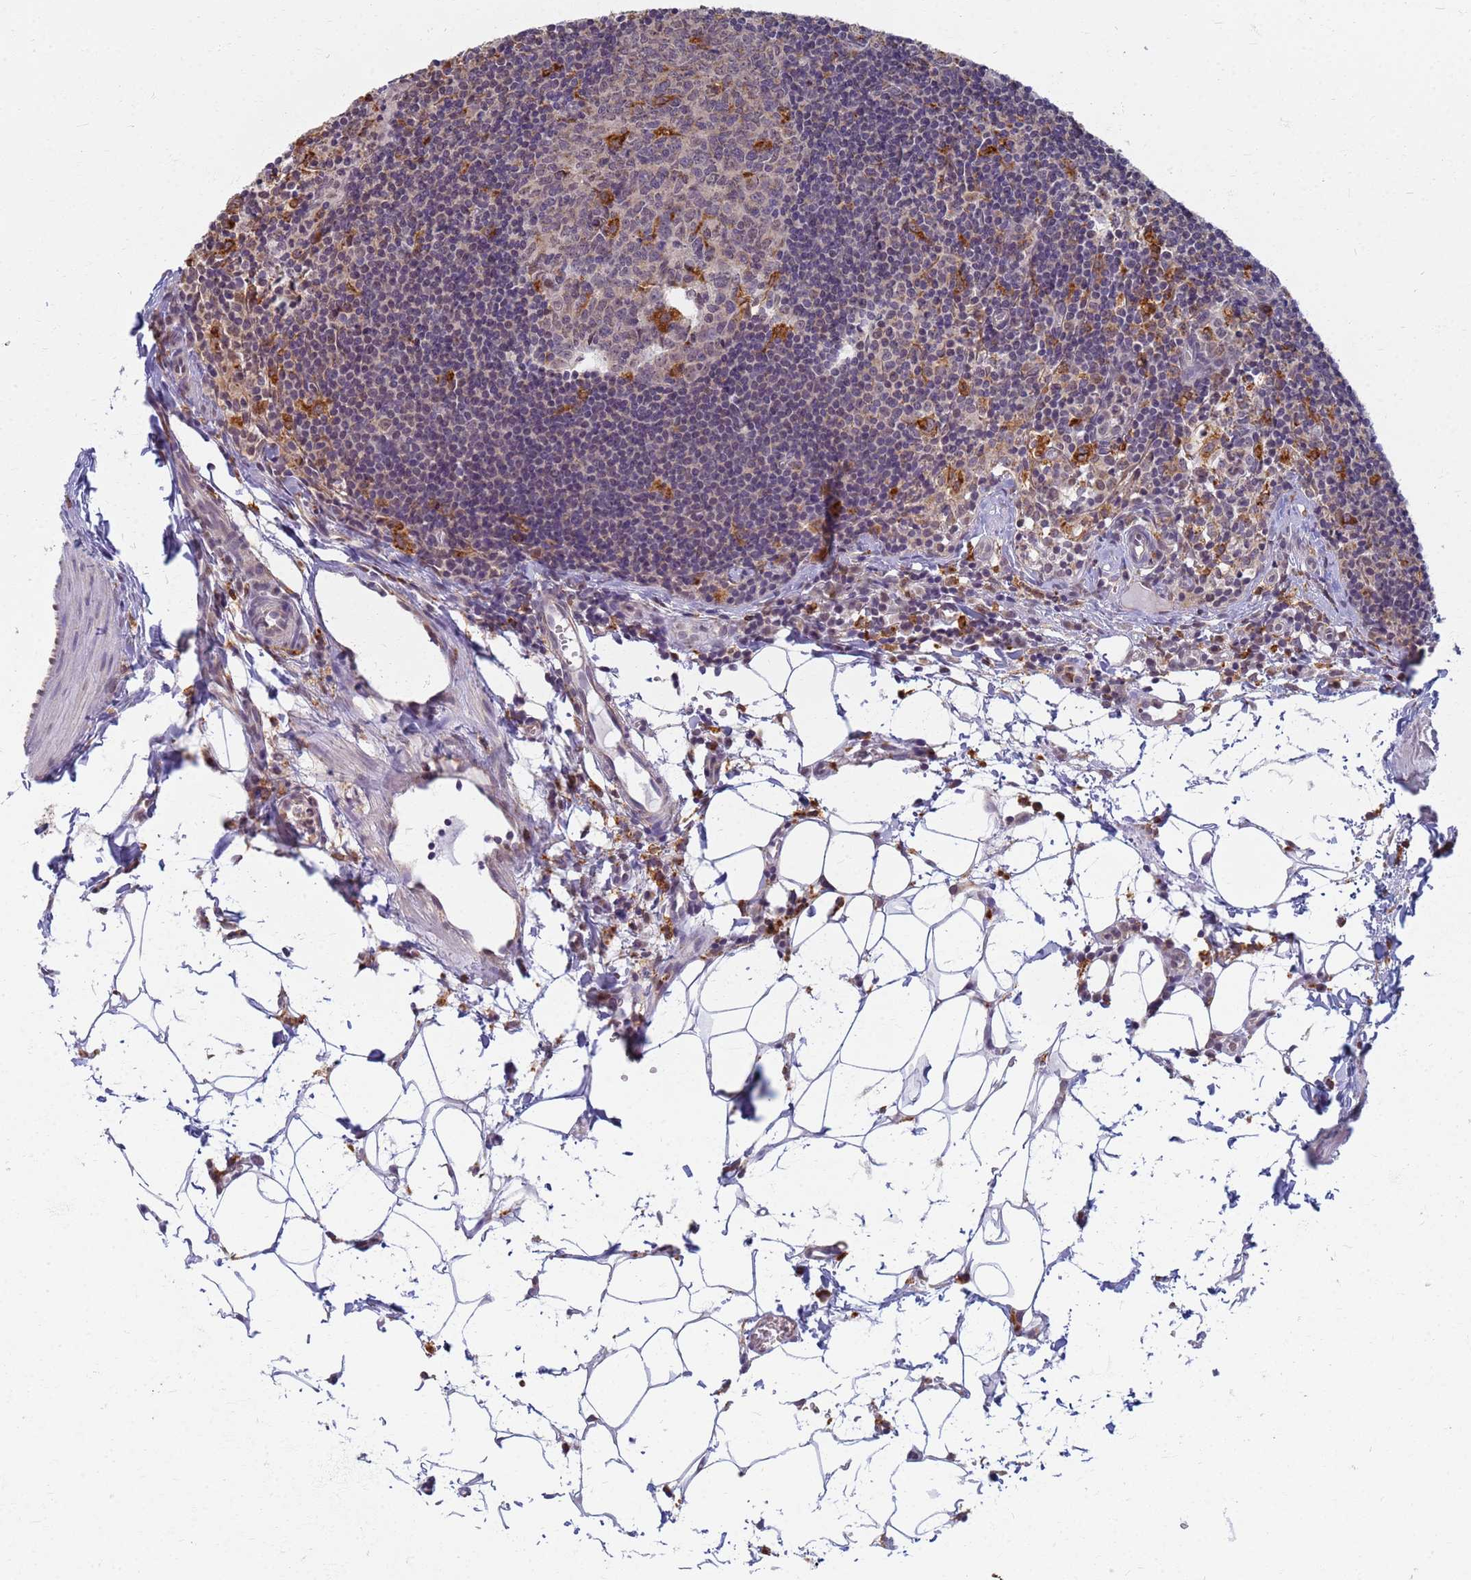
{"staining": {"intensity": "strong", "quantity": "<25%", "location": "cytoplasmic/membranous"}, "tissue": "lymph node", "cell_type": "Germinal center cells", "image_type": "normal", "snomed": [{"axis": "morphology", "description": "Normal tissue, NOS"}, {"axis": "topography", "description": "Lymph node"}], "caption": "Immunohistochemical staining of unremarkable lymph node reveals medium levels of strong cytoplasmic/membranous positivity in approximately <25% of germinal center cells.", "gene": "ATP6V1E1", "patient": {"sex": "female", "age": 27}}